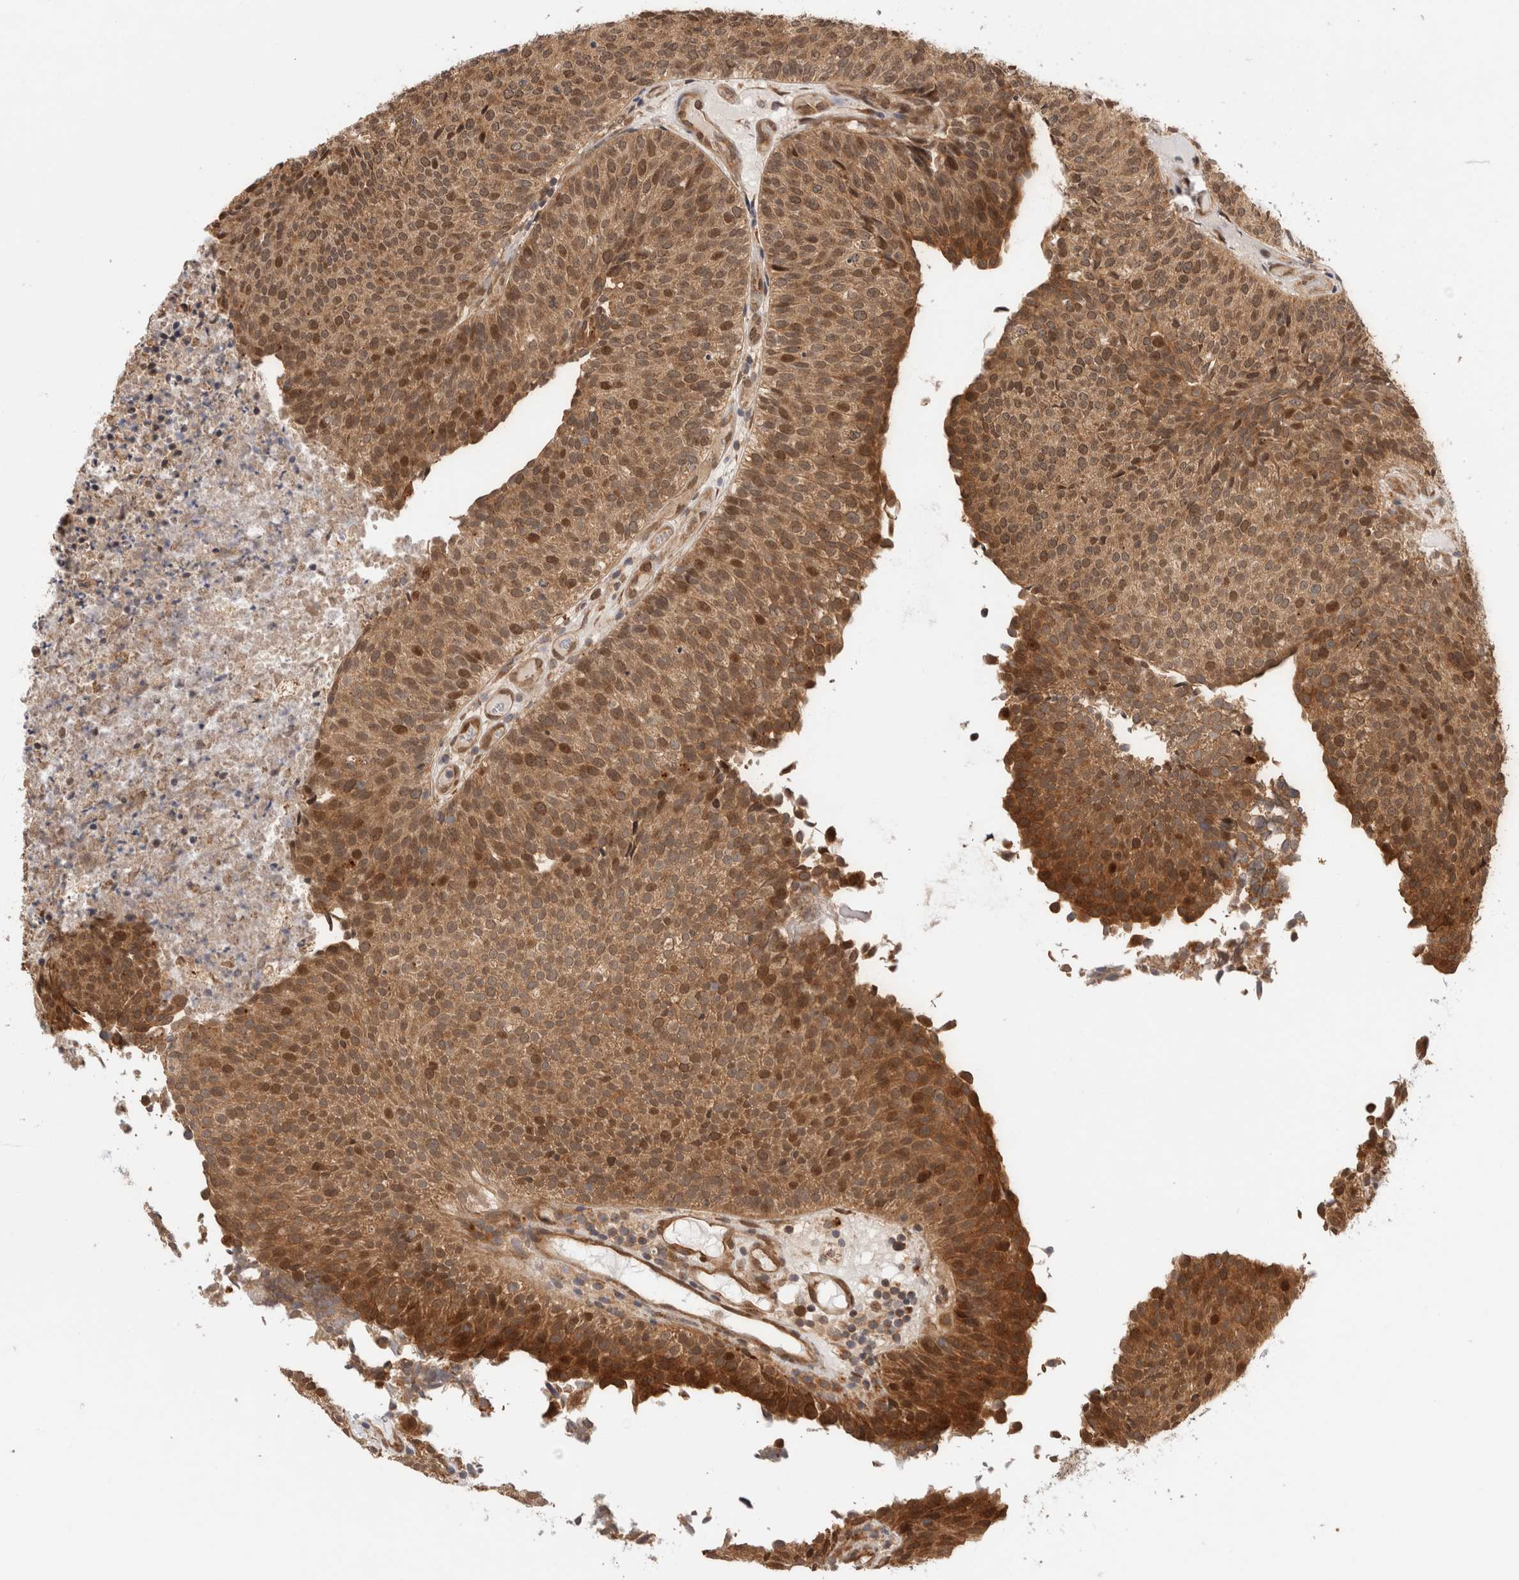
{"staining": {"intensity": "moderate", "quantity": ">75%", "location": "cytoplasmic/membranous,nuclear"}, "tissue": "urothelial cancer", "cell_type": "Tumor cells", "image_type": "cancer", "snomed": [{"axis": "morphology", "description": "Urothelial carcinoma, Low grade"}, {"axis": "topography", "description": "Urinary bladder"}], "caption": "Moderate cytoplasmic/membranous and nuclear expression for a protein is seen in about >75% of tumor cells of urothelial cancer using immunohistochemistry.", "gene": "ACTL9", "patient": {"sex": "male", "age": 86}}